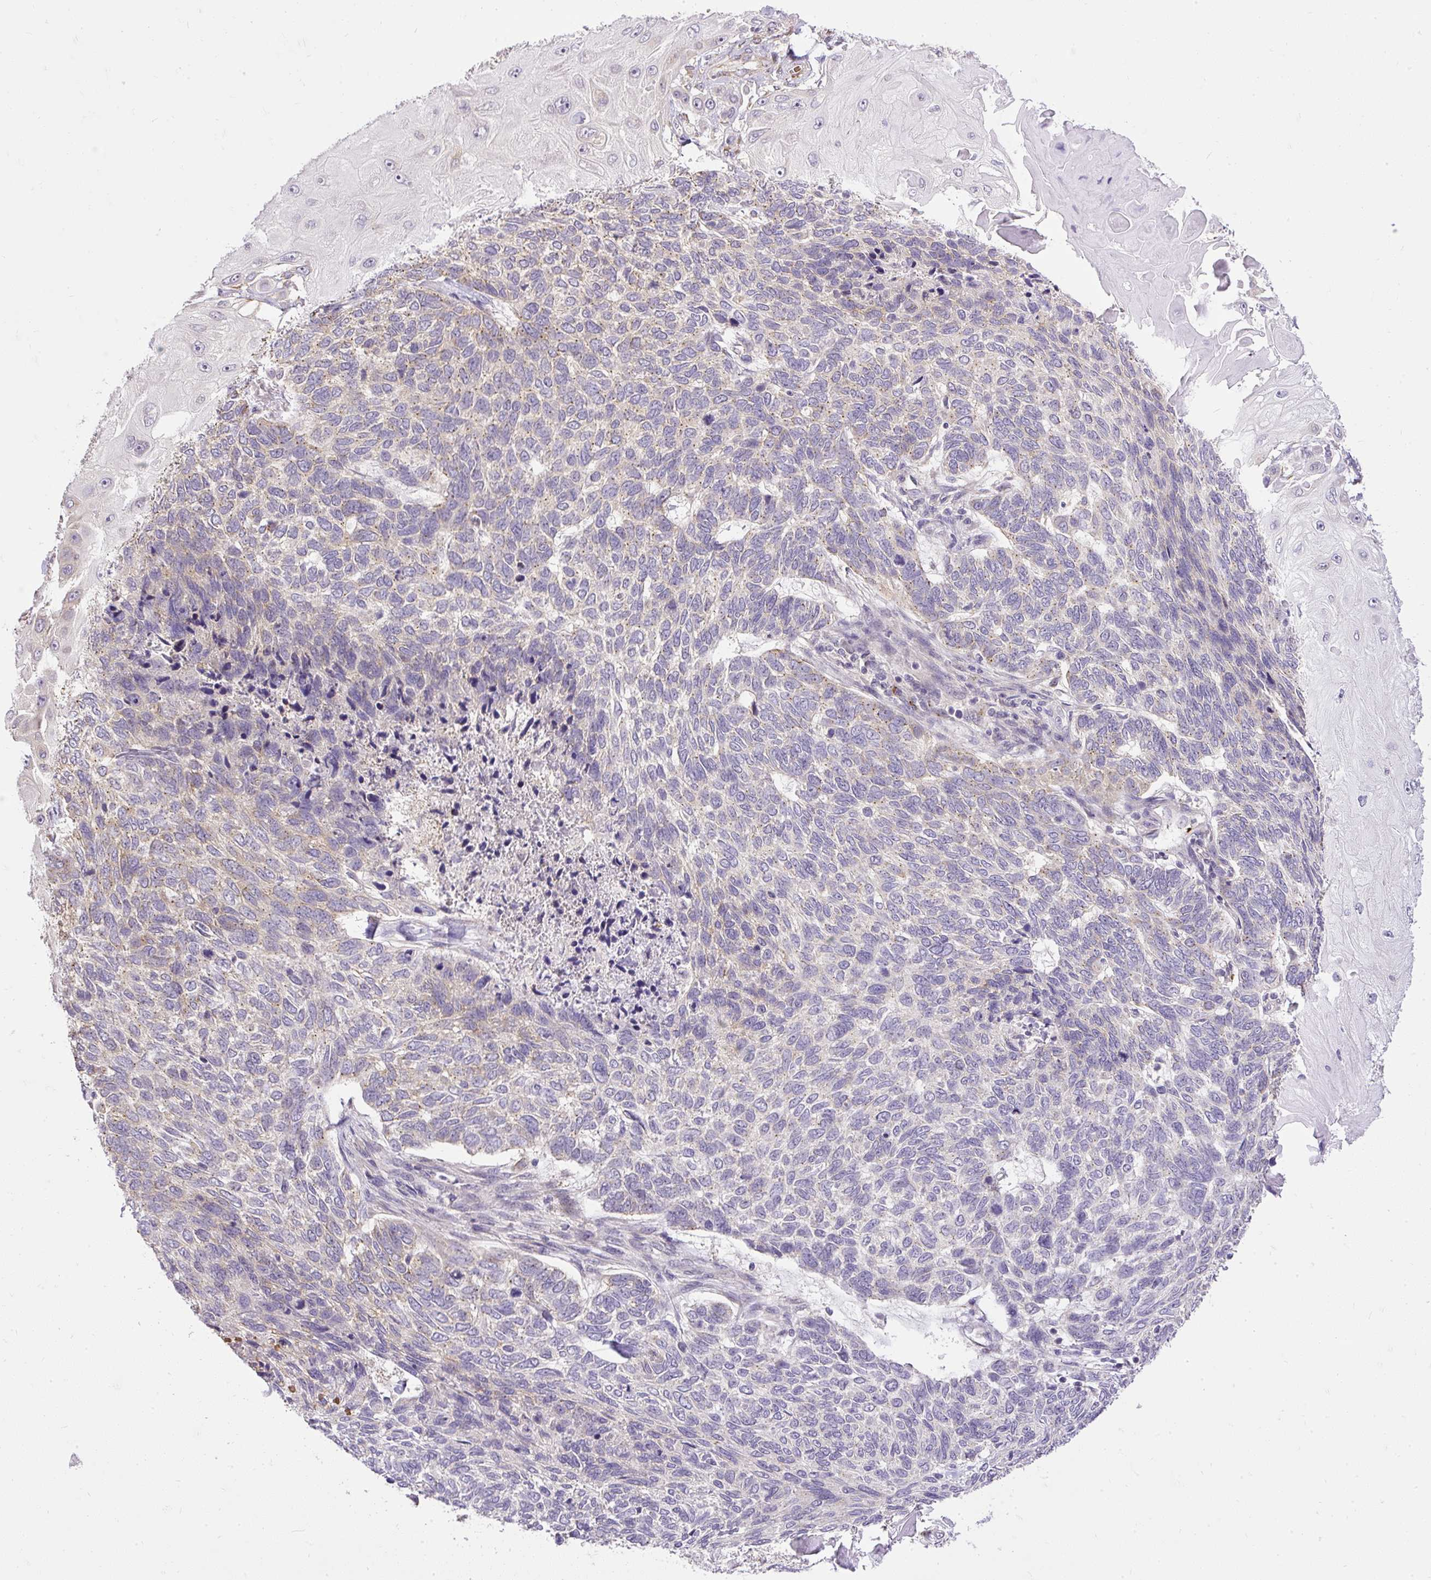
{"staining": {"intensity": "negative", "quantity": "none", "location": "none"}, "tissue": "skin cancer", "cell_type": "Tumor cells", "image_type": "cancer", "snomed": [{"axis": "morphology", "description": "Basal cell carcinoma"}, {"axis": "topography", "description": "Skin"}], "caption": "There is no significant expression in tumor cells of basal cell carcinoma (skin).", "gene": "SMC4", "patient": {"sex": "female", "age": 65}}